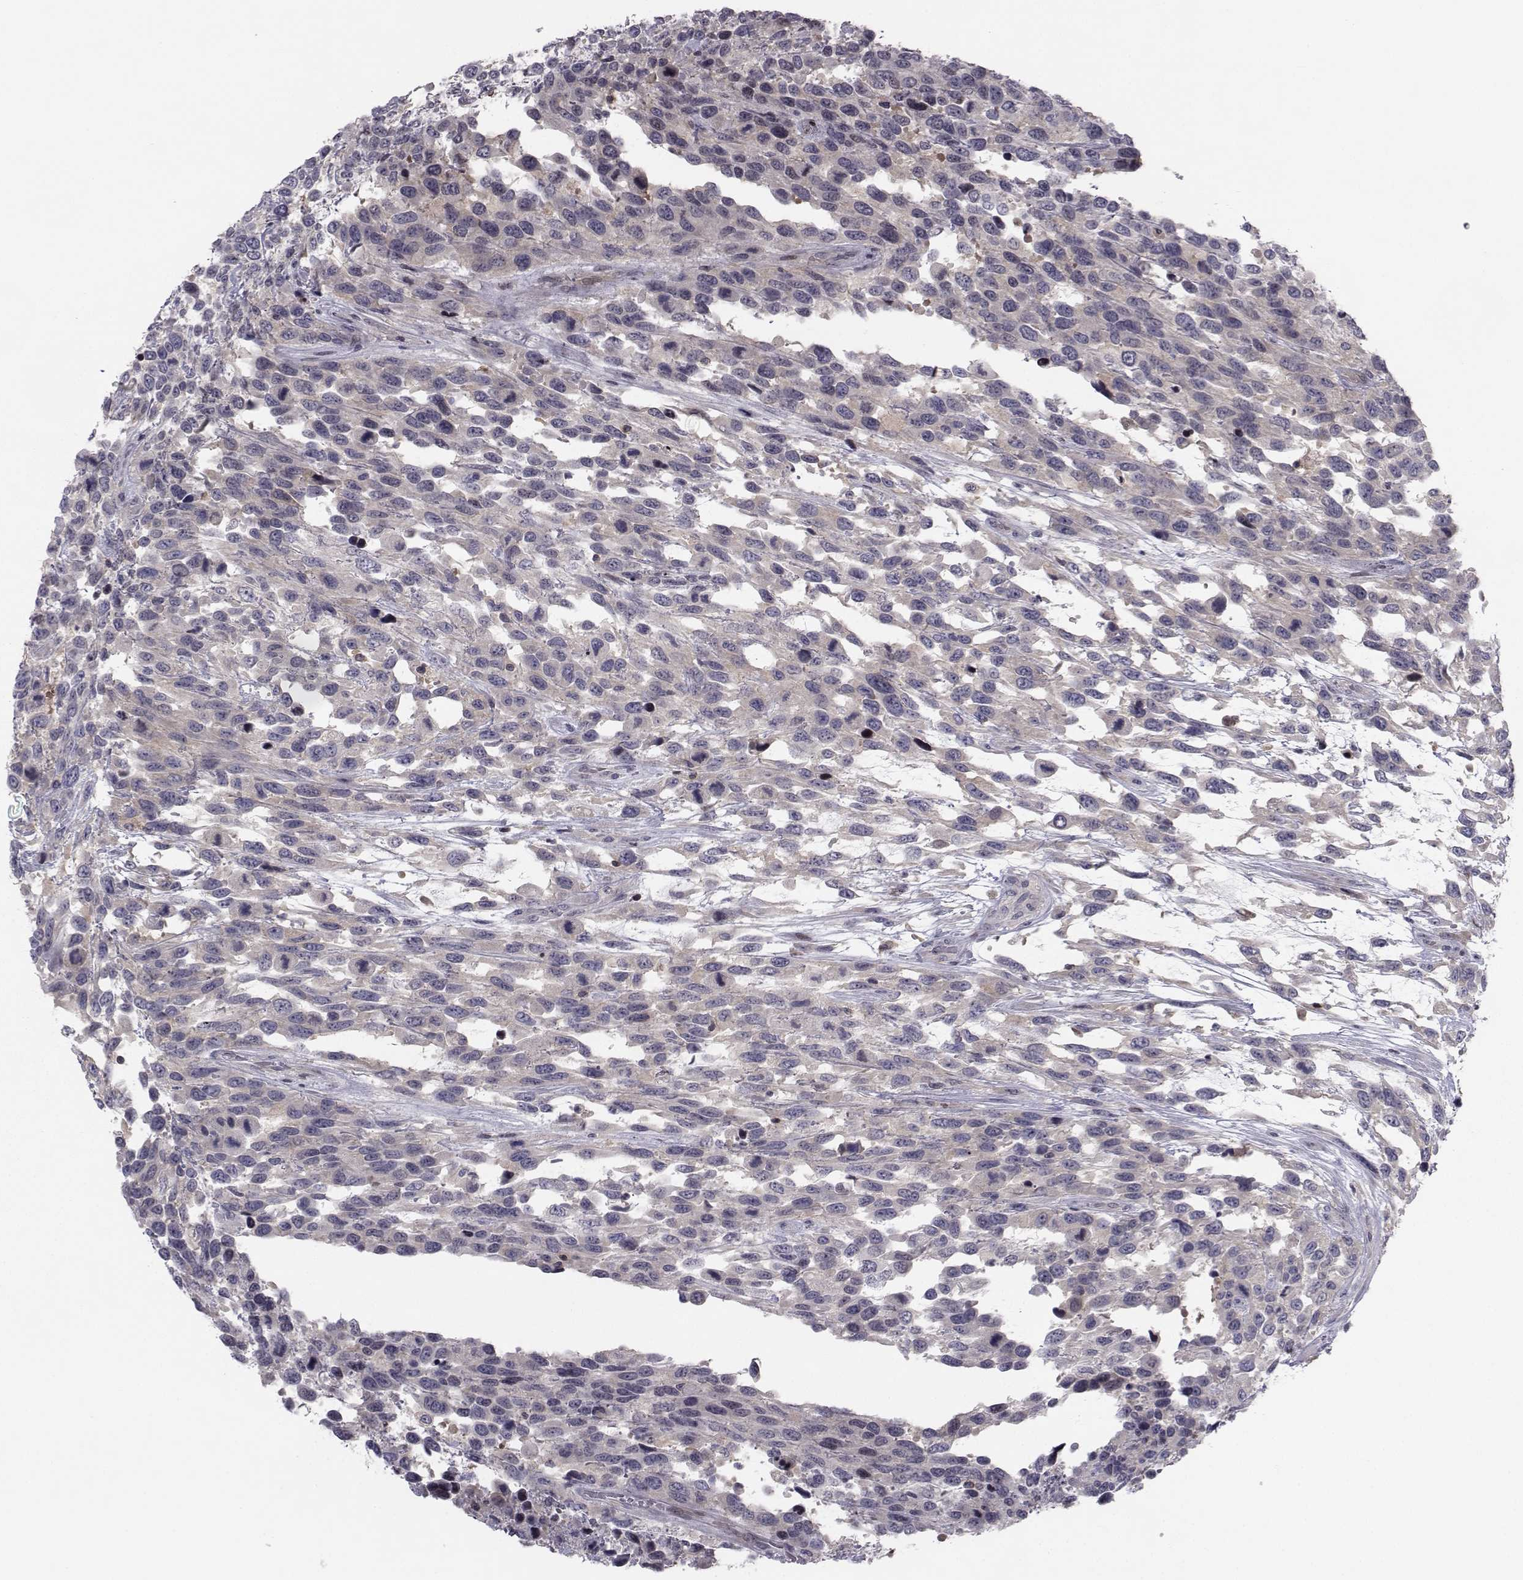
{"staining": {"intensity": "negative", "quantity": "none", "location": "none"}, "tissue": "urothelial cancer", "cell_type": "Tumor cells", "image_type": "cancer", "snomed": [{"axis": "morphology", "description": "Urothelial carcinoma, High grade"}, {"axis": "topography", "description": "Urinary bladder"}], "caption": "DAB immunohistochemical staining of urothelial cancer demonstrates no significant positivity in tumor cells.", "gene": "PCP4L1", "patient": {"sex": "female", "age": 70}}